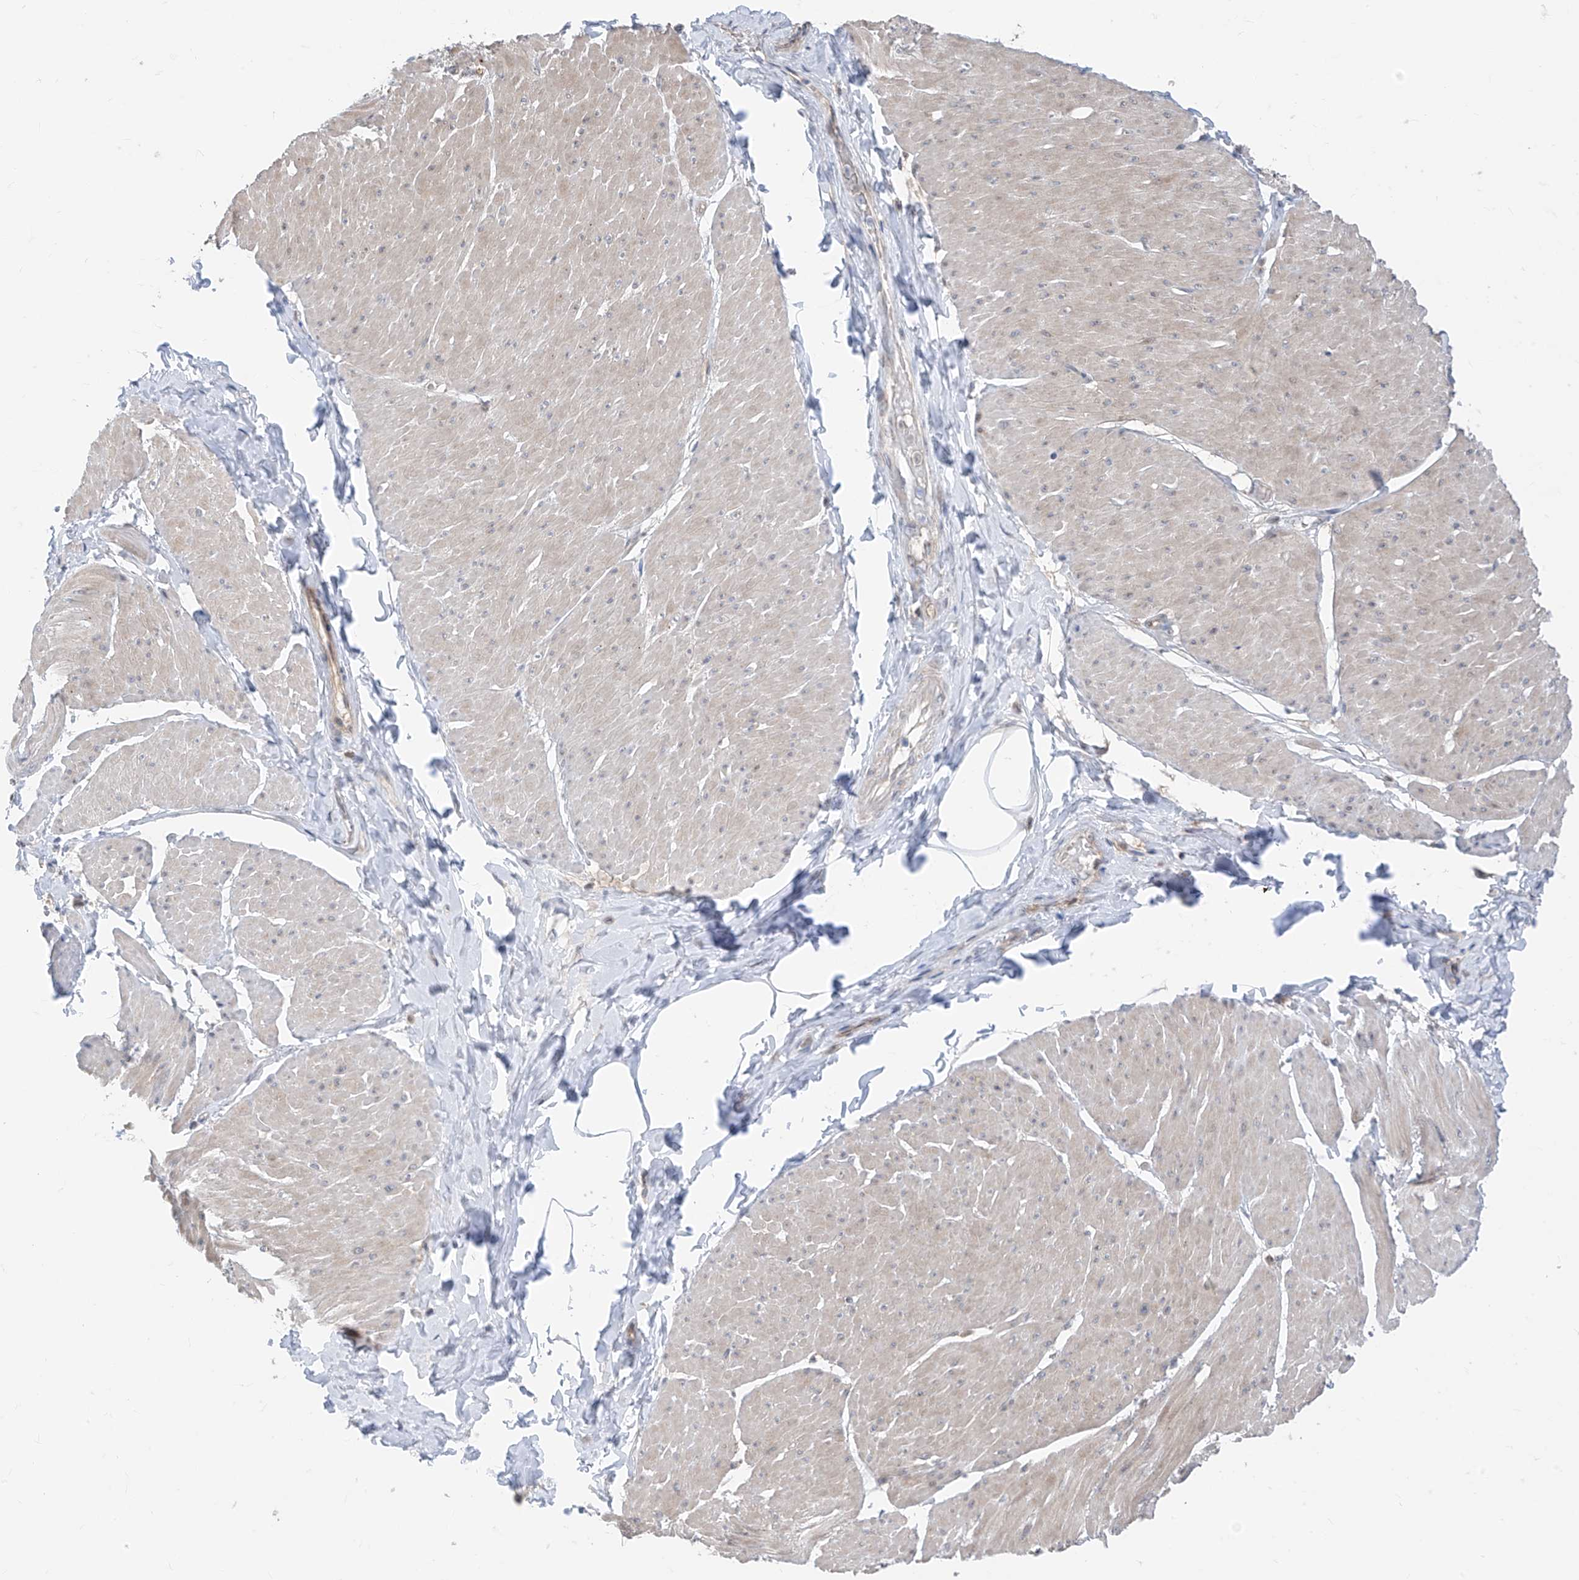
{"staining": {"intensity": "weak", "quantity": ">75%", "location": "cytoplasmic/membranous"}, "tissue": "smooth muscle", "cell_type": "Smooth muscle cells", "image_type": "normal", "snomed": [{"axis": "morphology", "description": "Urothelial carcinoma, High grade"}, {"axis": "topography", "description": "Urinary bladder"}], "caption": "Unremarkable smooth muscle shows weak cytoplasmic/membranous staining in about >75% of smooth muscle cells, visualized by immunohistochemistry.", "gene": "TTC38", "patient": {"sex": "male", "age": 46}}